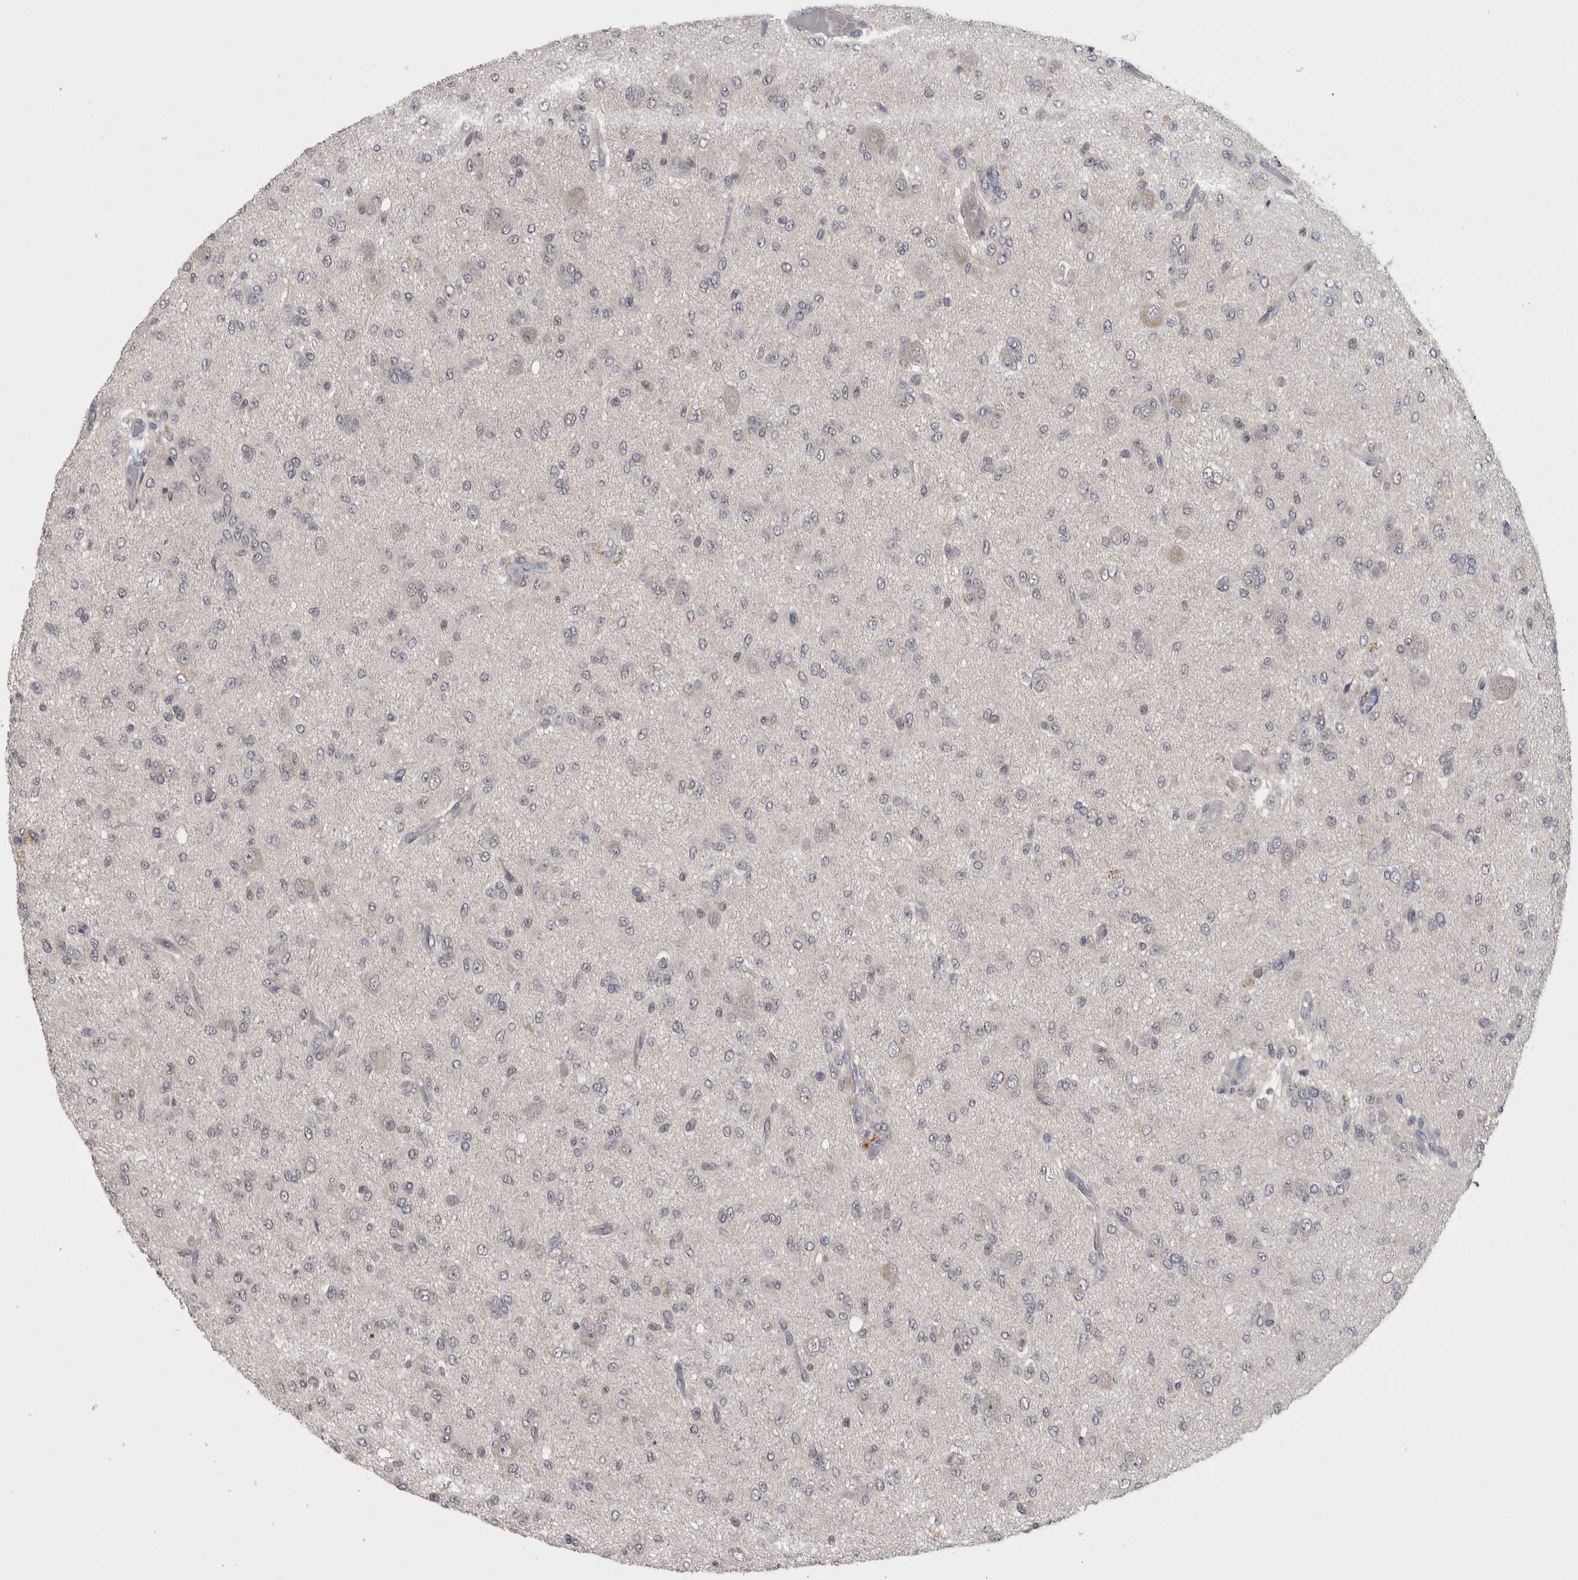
{"staining": {"intensity": "negative", "quantity": "none", "location": "none"}, "tissue": "glioma", "cell_type": "Tumor cells", "image_type": "cancer", "snomed": [{"axis": "morphology", "description": "Glioma, malignant, High grade"}, {"axis": "topography", "description": "Brain"}], "caption": "An immunohistochemistry (IHC) histopathology image of malignant glioma (high-grade) is shown. There is no staining in tumor cells of malignant glioma (high-grade).", "gene": "ZNF114", "patient": {"sex": "female", "age": 59}}